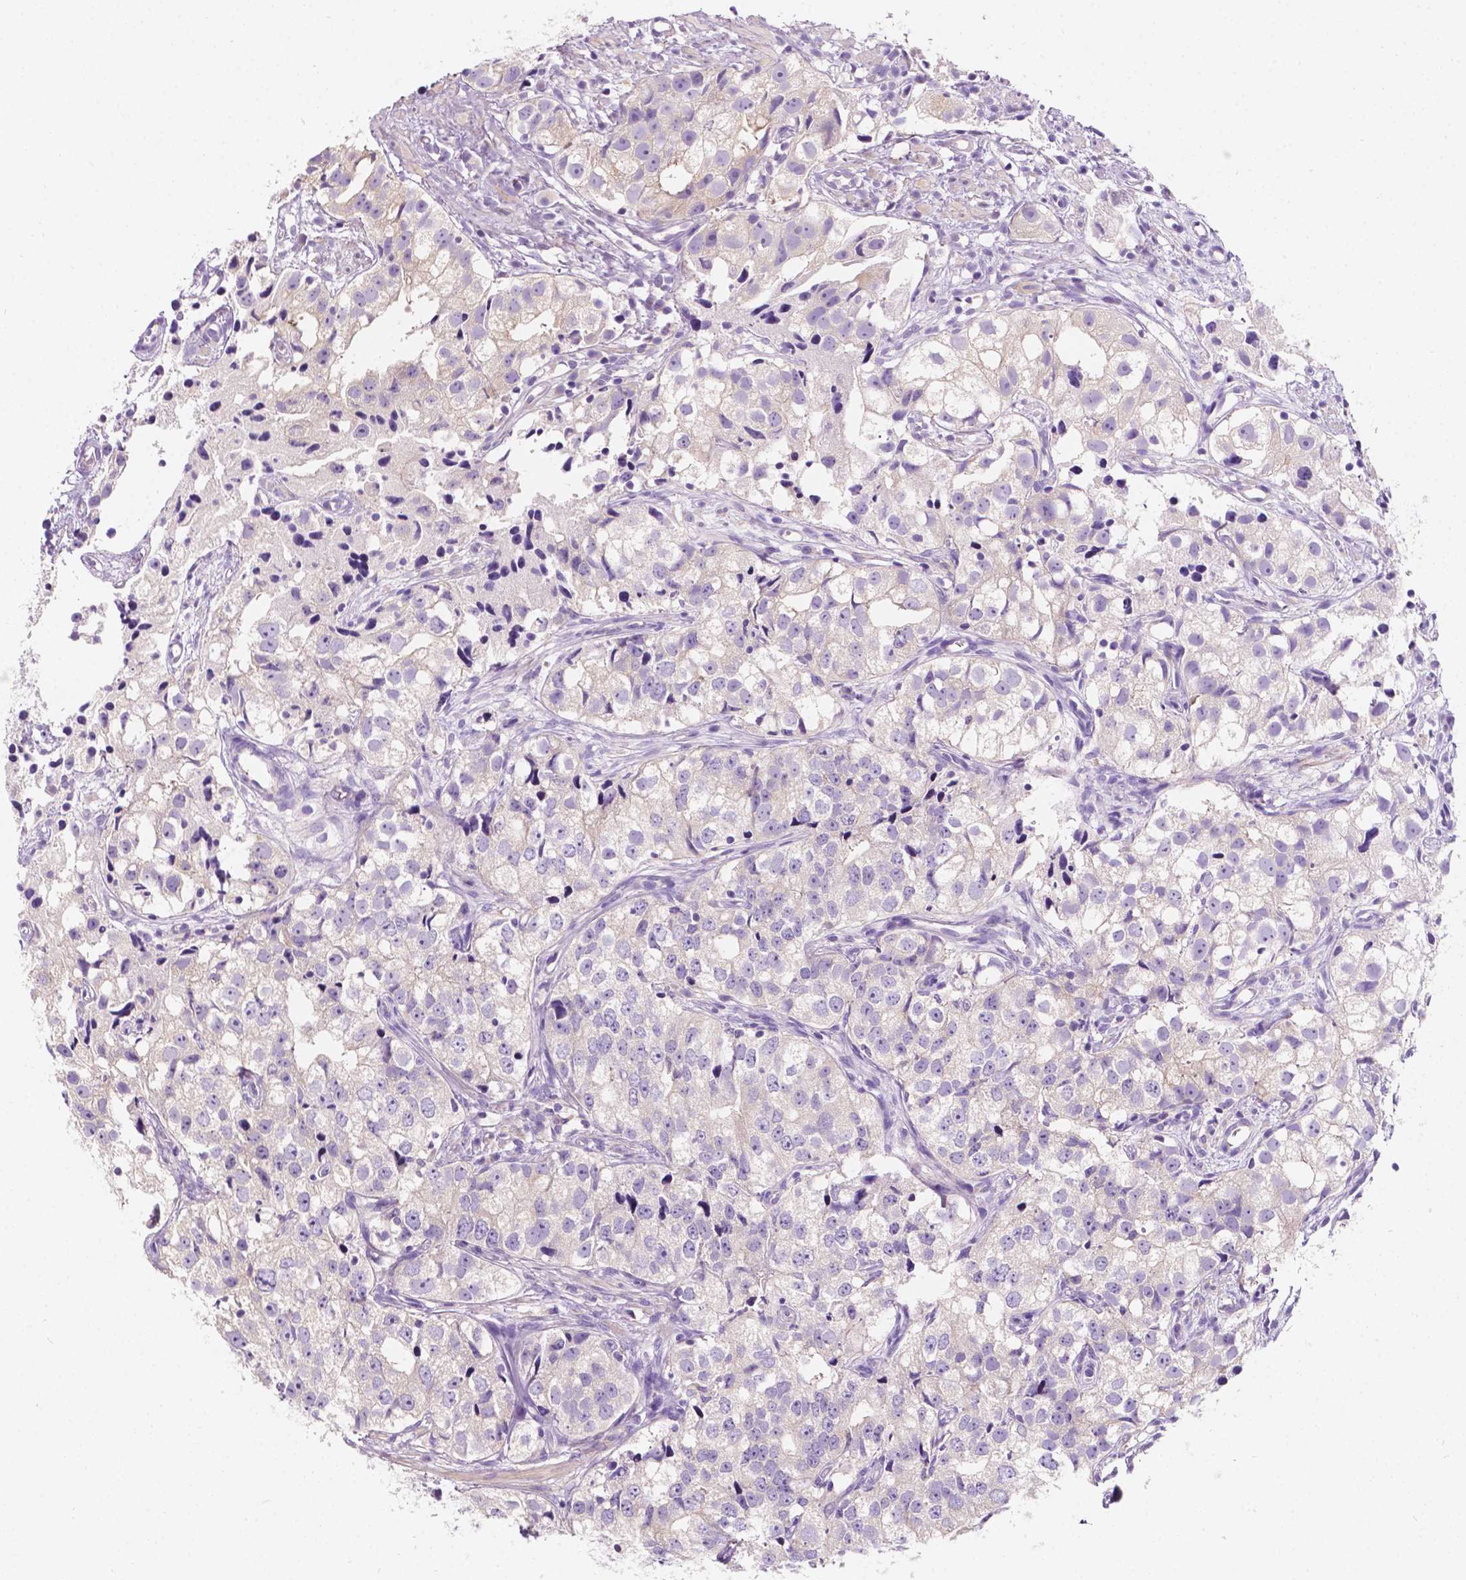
{"staining": {"intensity": "negative", "quantity": "none", "location": "none"}, "tissue": "prostate cancer", "cell_type": "Tumor cells", "image_type": "cancer", "snomed": [{"axis": "morphology", "description": "Adenocarcinoma, High grade"}, {"axis": "topography", "description": "Prostate"}], "caption": "This photomicrograph is of high-grade adenocarcinoma (prostate) stained with immunohistochemistry (IHC) to label a protein in brown with the nuclei are counter-stained blue. There is no positivity in tumor cells.", "gene": "SIRT2", "patient": {"sex": "male", "age": 68}}